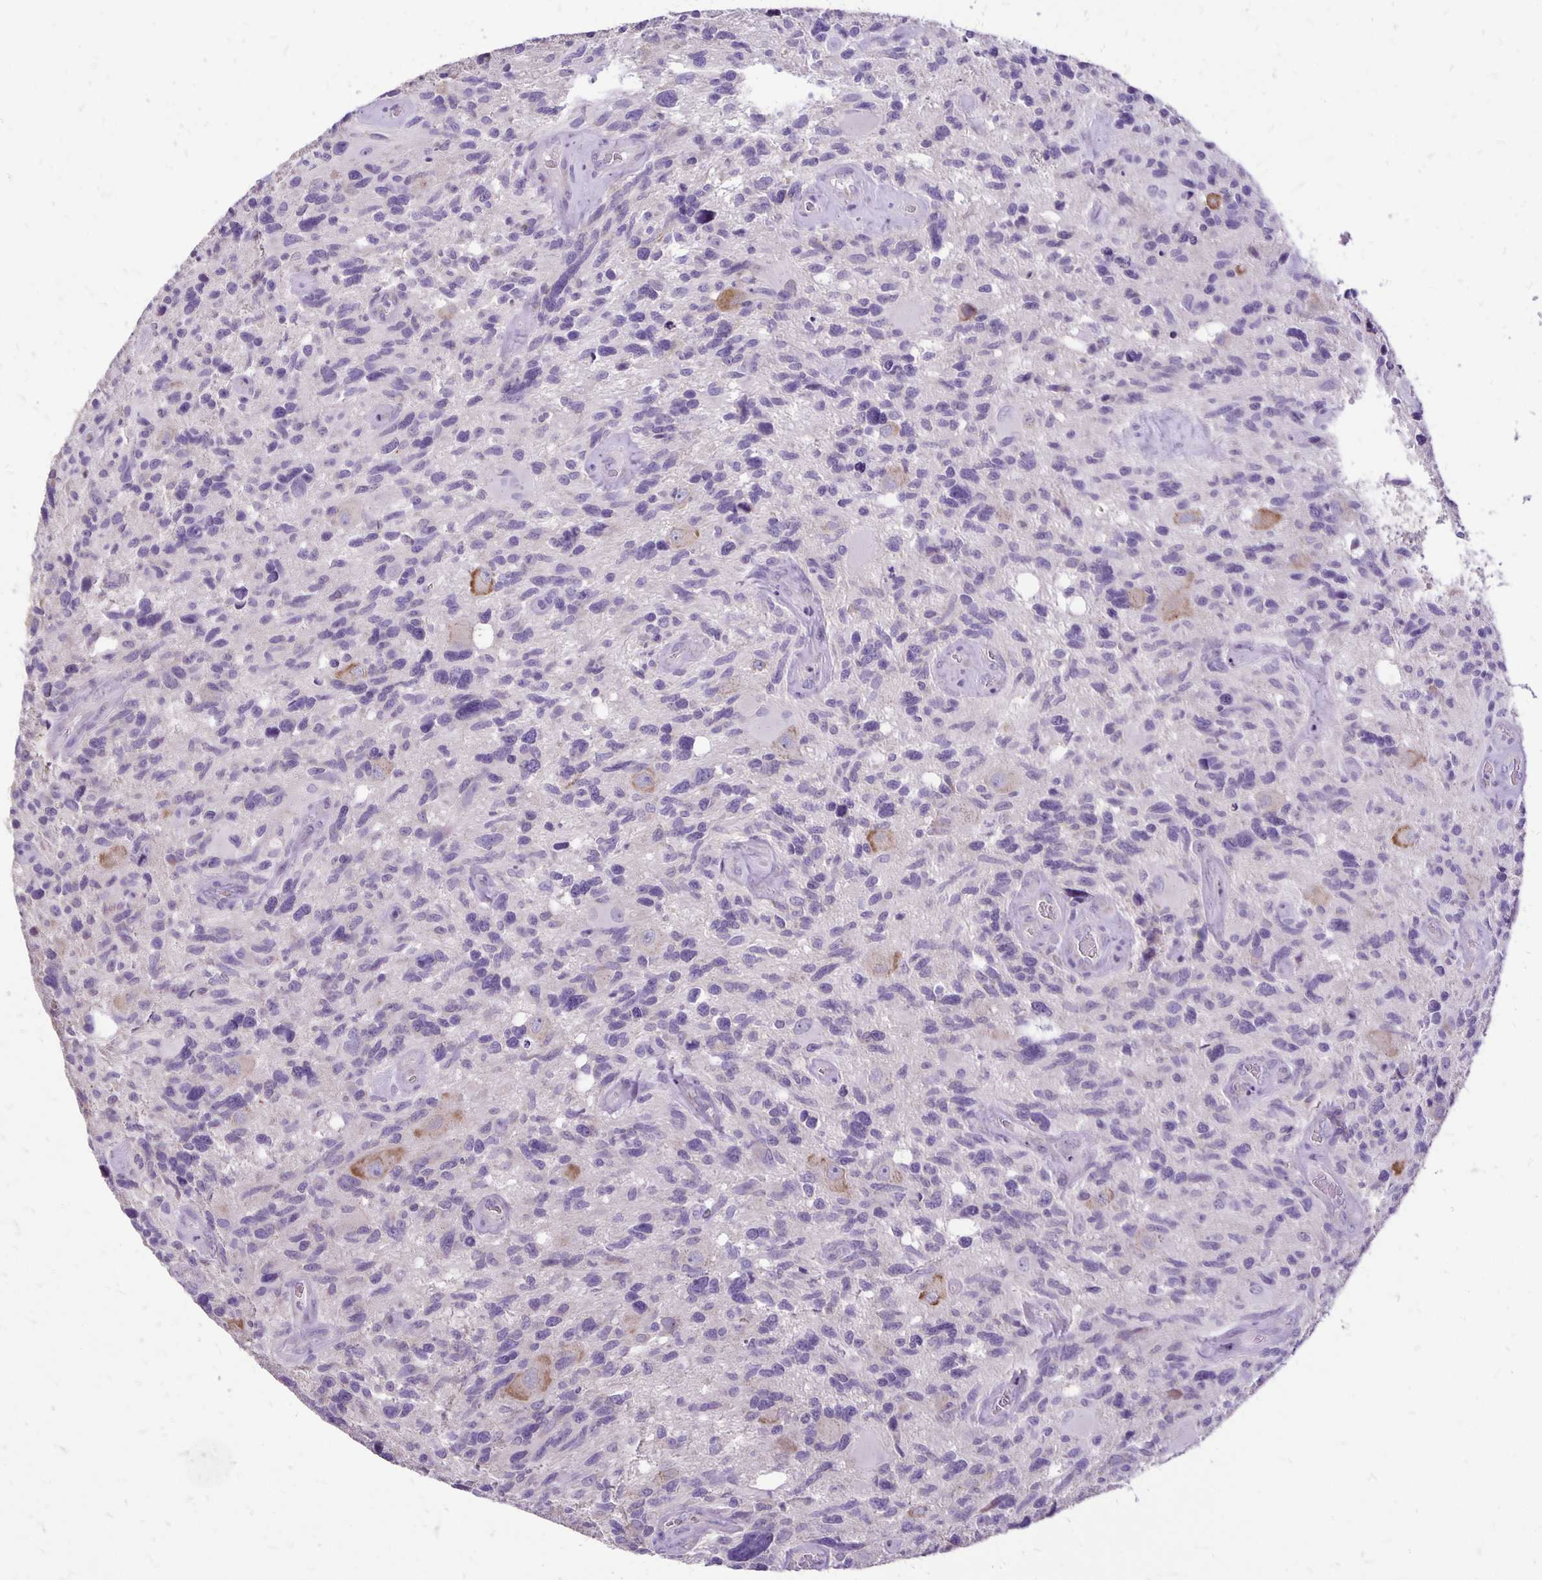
{"staining": {"intensity": "negative", "quantity": "none", "location": "none"}, "tissue": "glioma", "cell_type": "Tumor cells", "image_type": "cancer", "snomed": [{"axis": "morphology", "description": "Glioma, malignant, High grade"}, {"axis": "topography", "description": "Brain"}], "caption": "A high-resolution histopathology image shows immunohistochemistry staining of malignant glioma (high-grade), which demonstrates no significant positivity in tumor cells. (DAB IHC with hematoxylin counter stain).", "gene": "ANKRD45", "patient": {"sex": "male", "age": 49}}